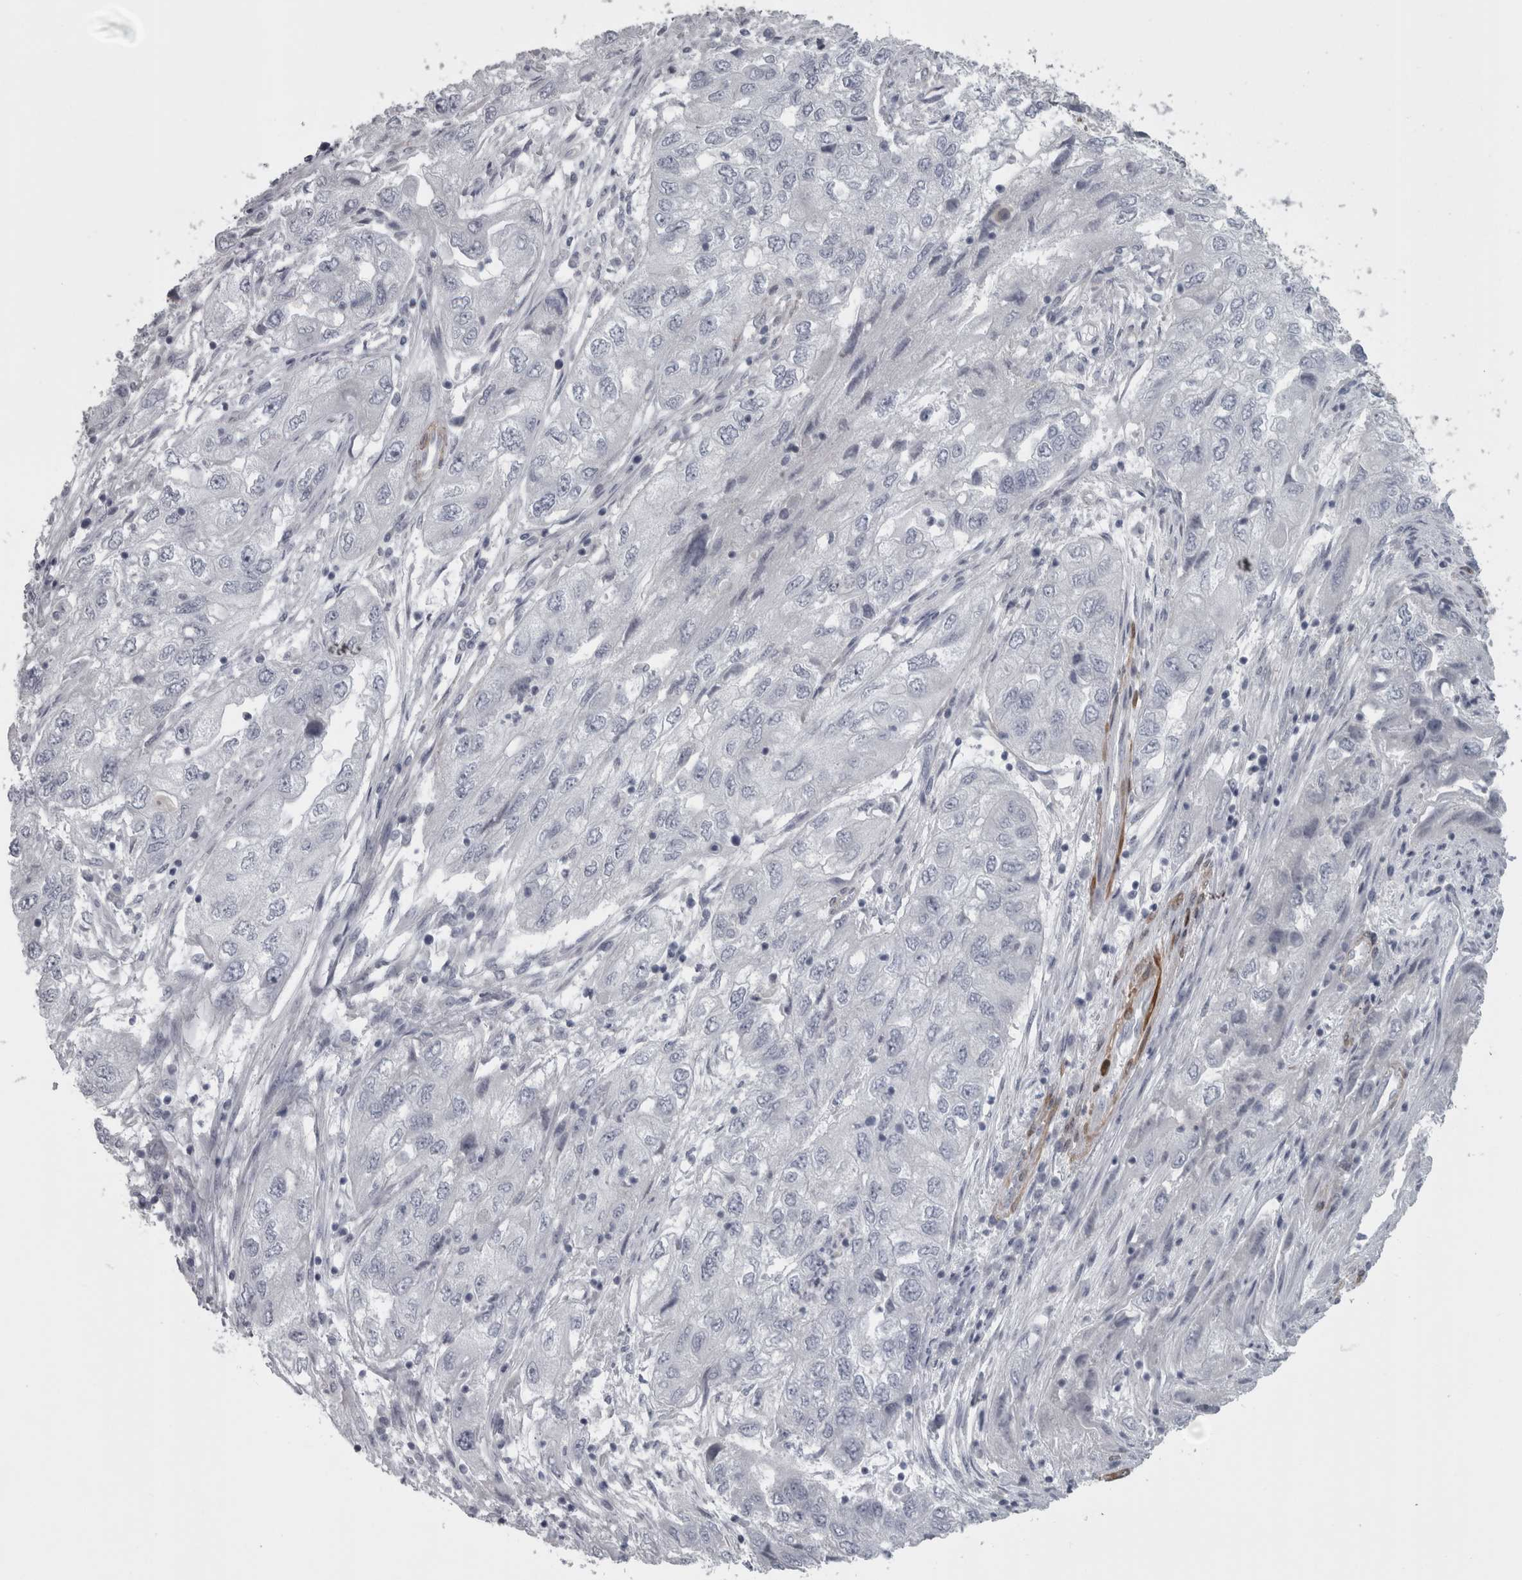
{"staining": {"intensity": "negative", "quantity": "none", "location": "none"}, "tissue": "endometrial cancer", "cell_type": "Tumor cells", "image_type": "cancer", "snomed": [{"axis": "morphology", "description": "Adenocarcinoma, NOS"}, {"axis": "topography", "description": "Endometrium"}], "caption": "Endometrial cancer (adenocarcinoma) stained for a protein using IHC displays no positivity tumor cells.", "gene": "PPP1R12B", "patient": {"sex": "female", "age": 49}}